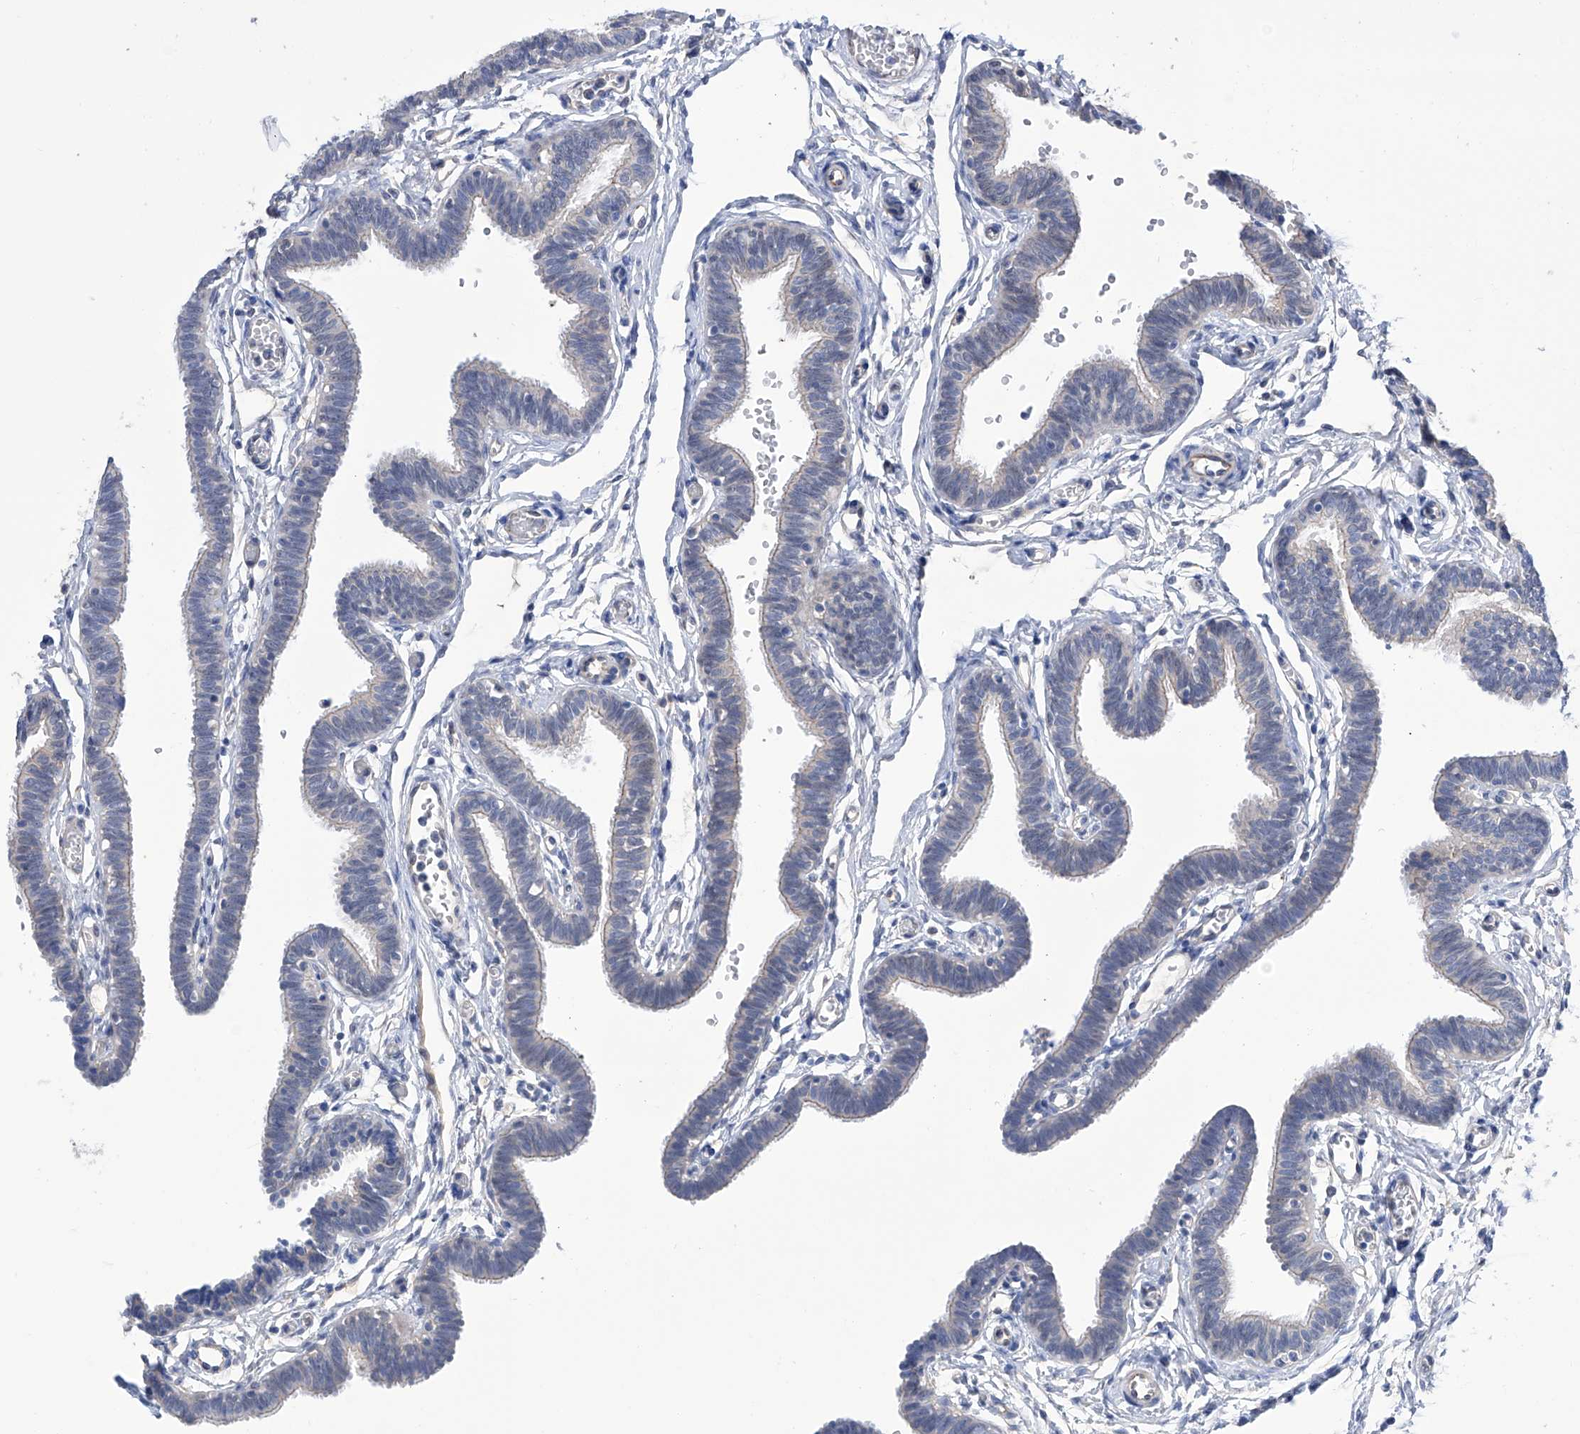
{"staining": {"intensity": "weak", "quantity": "<25%", "location": "cytoplasmic/membranous"}, "tissue": "fallopian tube", "cell_type": "Glandular cells", "image_type": "normal", "snomed": [{"axis": "morphology", "description": "Normal tissue, NOS"}, {"axis": "topography", "description": "Fallopian tube"}, {"axis": "topography", "description": "Ovary"}], "caption": "The immunohistochemistry (IHC) image has no significant staining in glandular cells of fallopian tube.", "gene": "PGM3", "patient": {"sex": "female", "age": 23}}